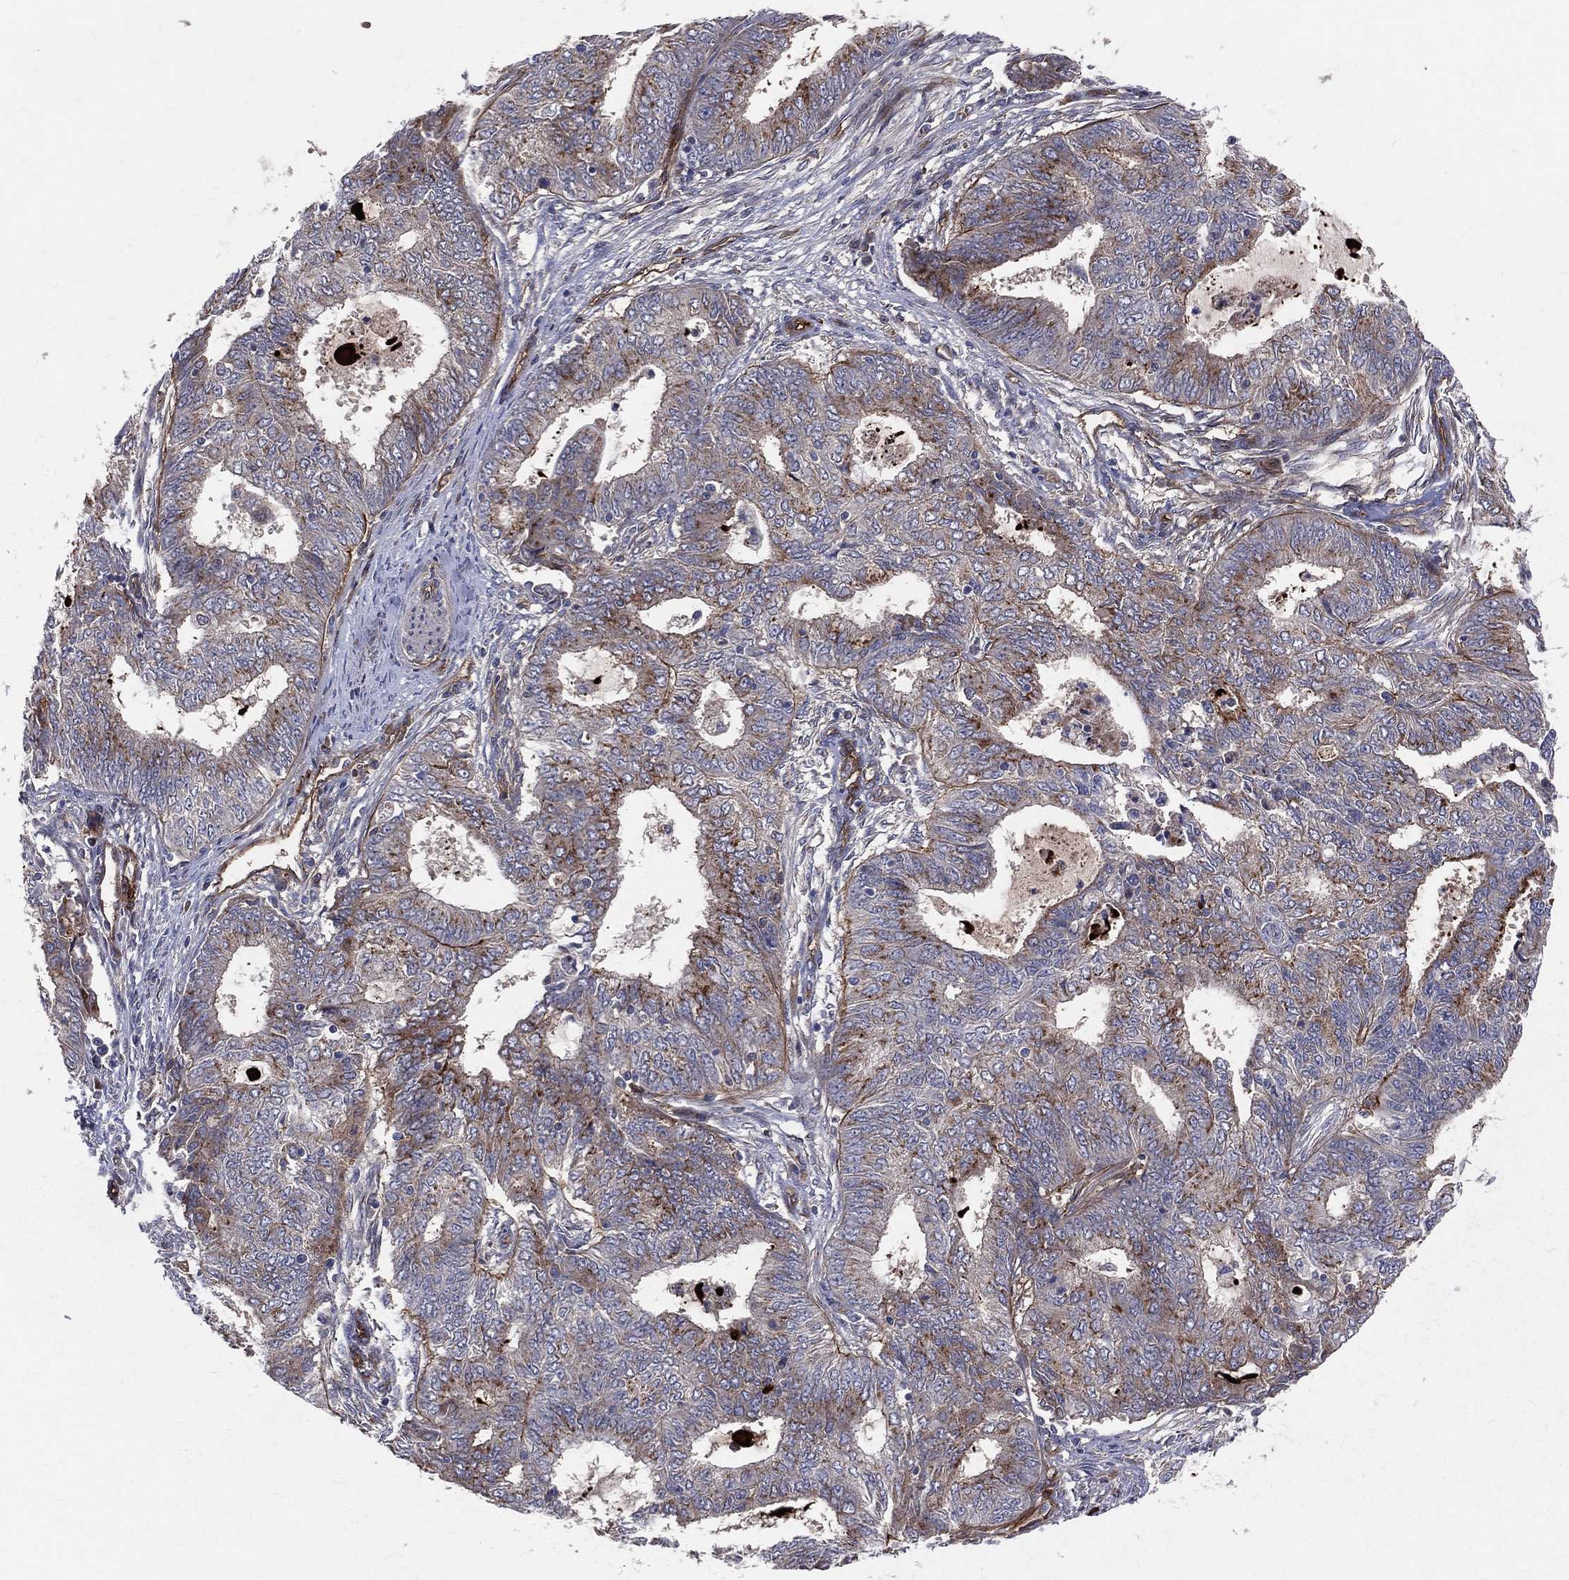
{"staining": {"intensity": "moderate", "quantity": "<25%", "location": "cytoplasmic/membranous"}, "tissue": "endometrial cancer", "cell_type": "Tumor cells", "image_type": "cancer", "snomed": [{"axis": "morphology", "description": "Adenocarcinoma, NOS"}, {"axis": "topography", "description": "Endometrium"}], "caption": "Endometrial cancer stained with immunohistochemistry (IHC) reveals moderate cytoplasmic/membranous expression in approximately <25% of tumor cells.", "gene": "ENTPD1", "patient": {"sex": "female", "age": 62}}